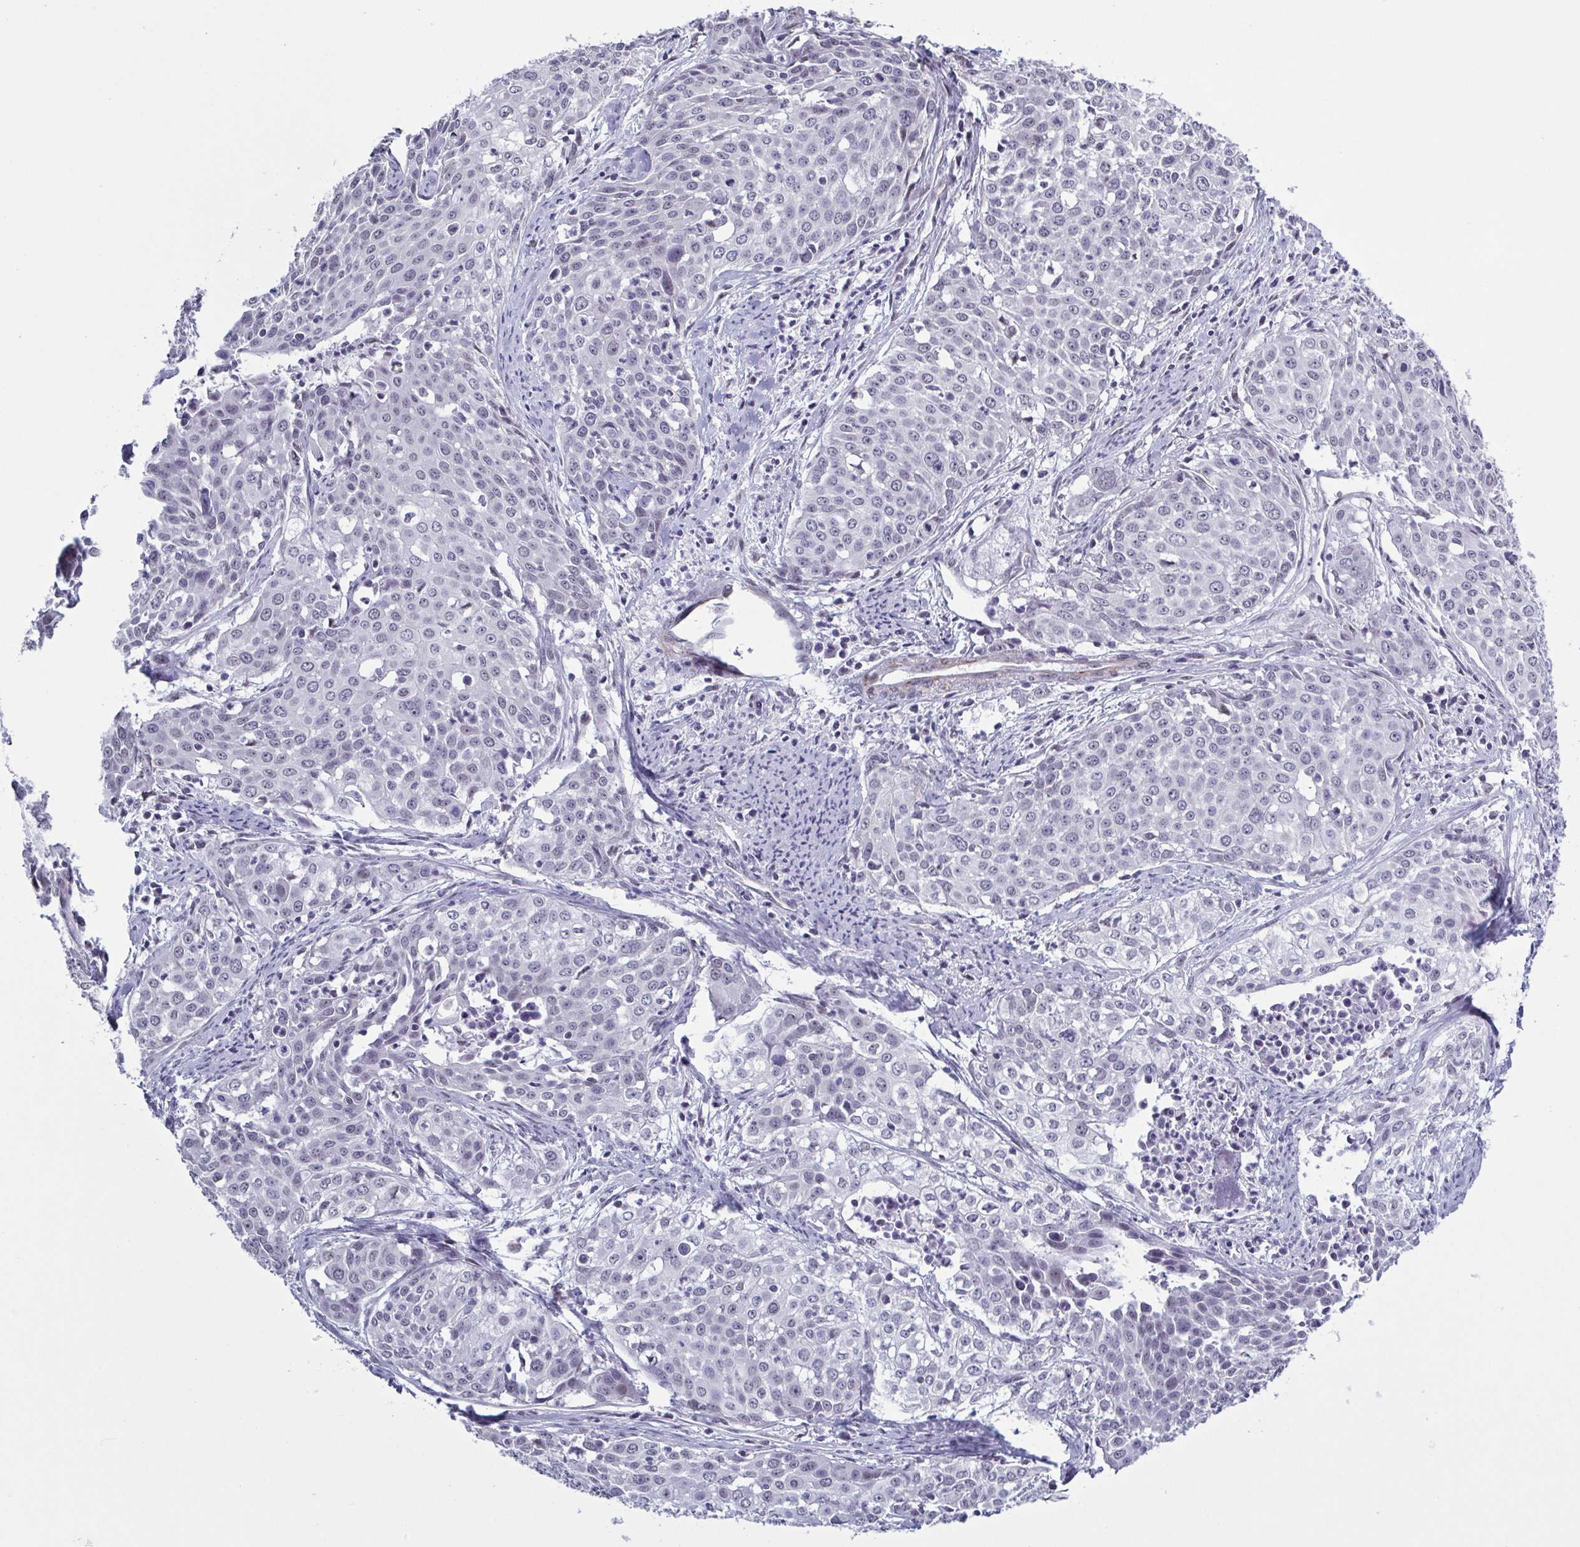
{"staining": {"intensity": "negative", "quantity": "none", "location": "none"}, "tissue": "cervical cancer", "cell_type": "Tumor cells", "image_type": "cancer", "snomed": [{"axis": "morphology", "description": "Squamous cell carcinoma, NOS"}, {"axis": "topography", "description": "Cervix"}], "caption": "A high-resolution photomicrograph shows immunohistochemistry staining of cervical cancer, which exhibits no significant positivity in tumor cells. Nuclei are stained in blue.", "gene": "TMEM92", "patient": {"sex": "female", "age": 39}}